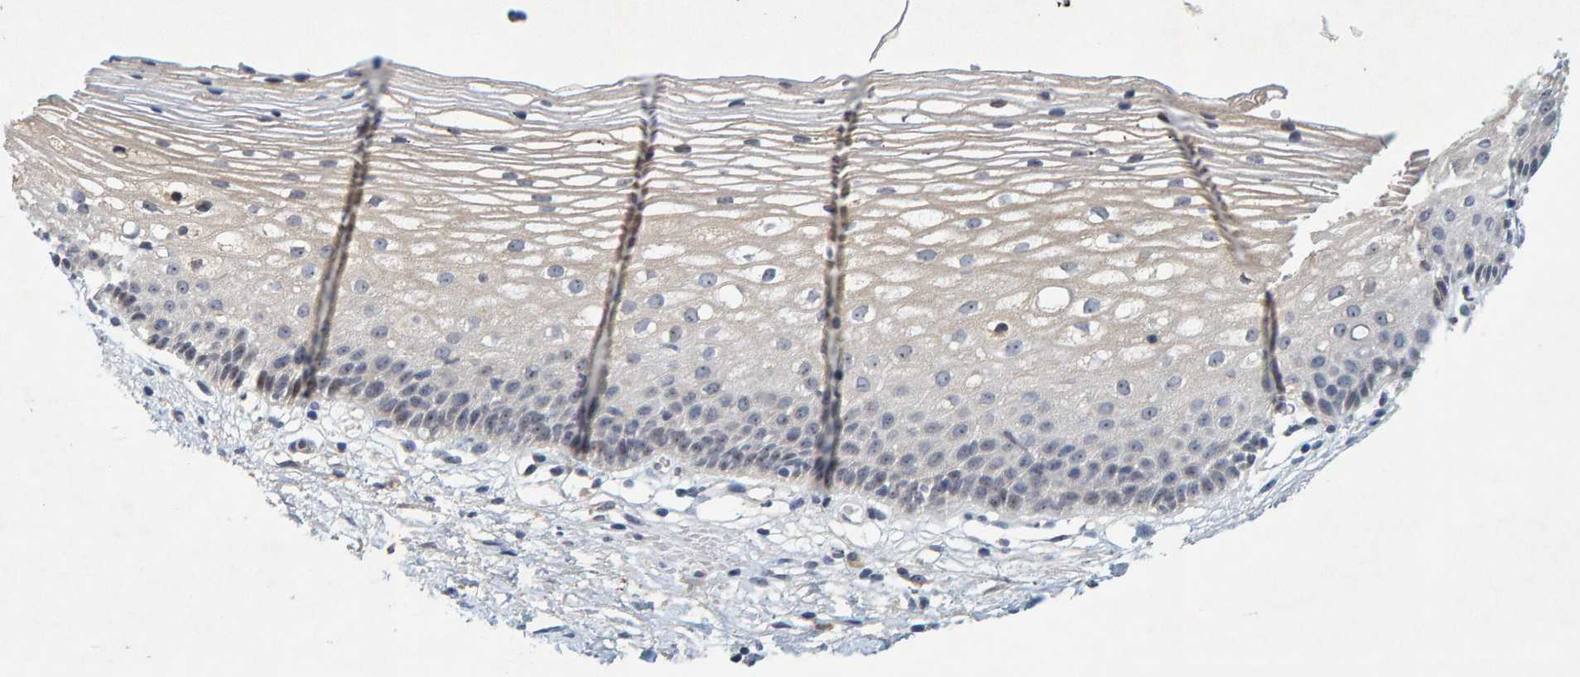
{"staining": {"intensity": "negative", "quantity": "none", "location": "none"}, "tissue": "cervix", "cell_type": "Glandular cells", "image_type": "normal", "snomed": [{"axis": "morphology", "description": "Normal tissue, NOS"}, {"axis": "topography", "description": "Cervix"}], "caption": "Glandular cells show no significant staining in normal cervix. (DAB (3,3'-diaminobenzidine) immunohistochemistry visualized using brightfield microscopy, high magnification).", "gene": "ZNF77", "patient": {"sex": "female", "age": 72}}